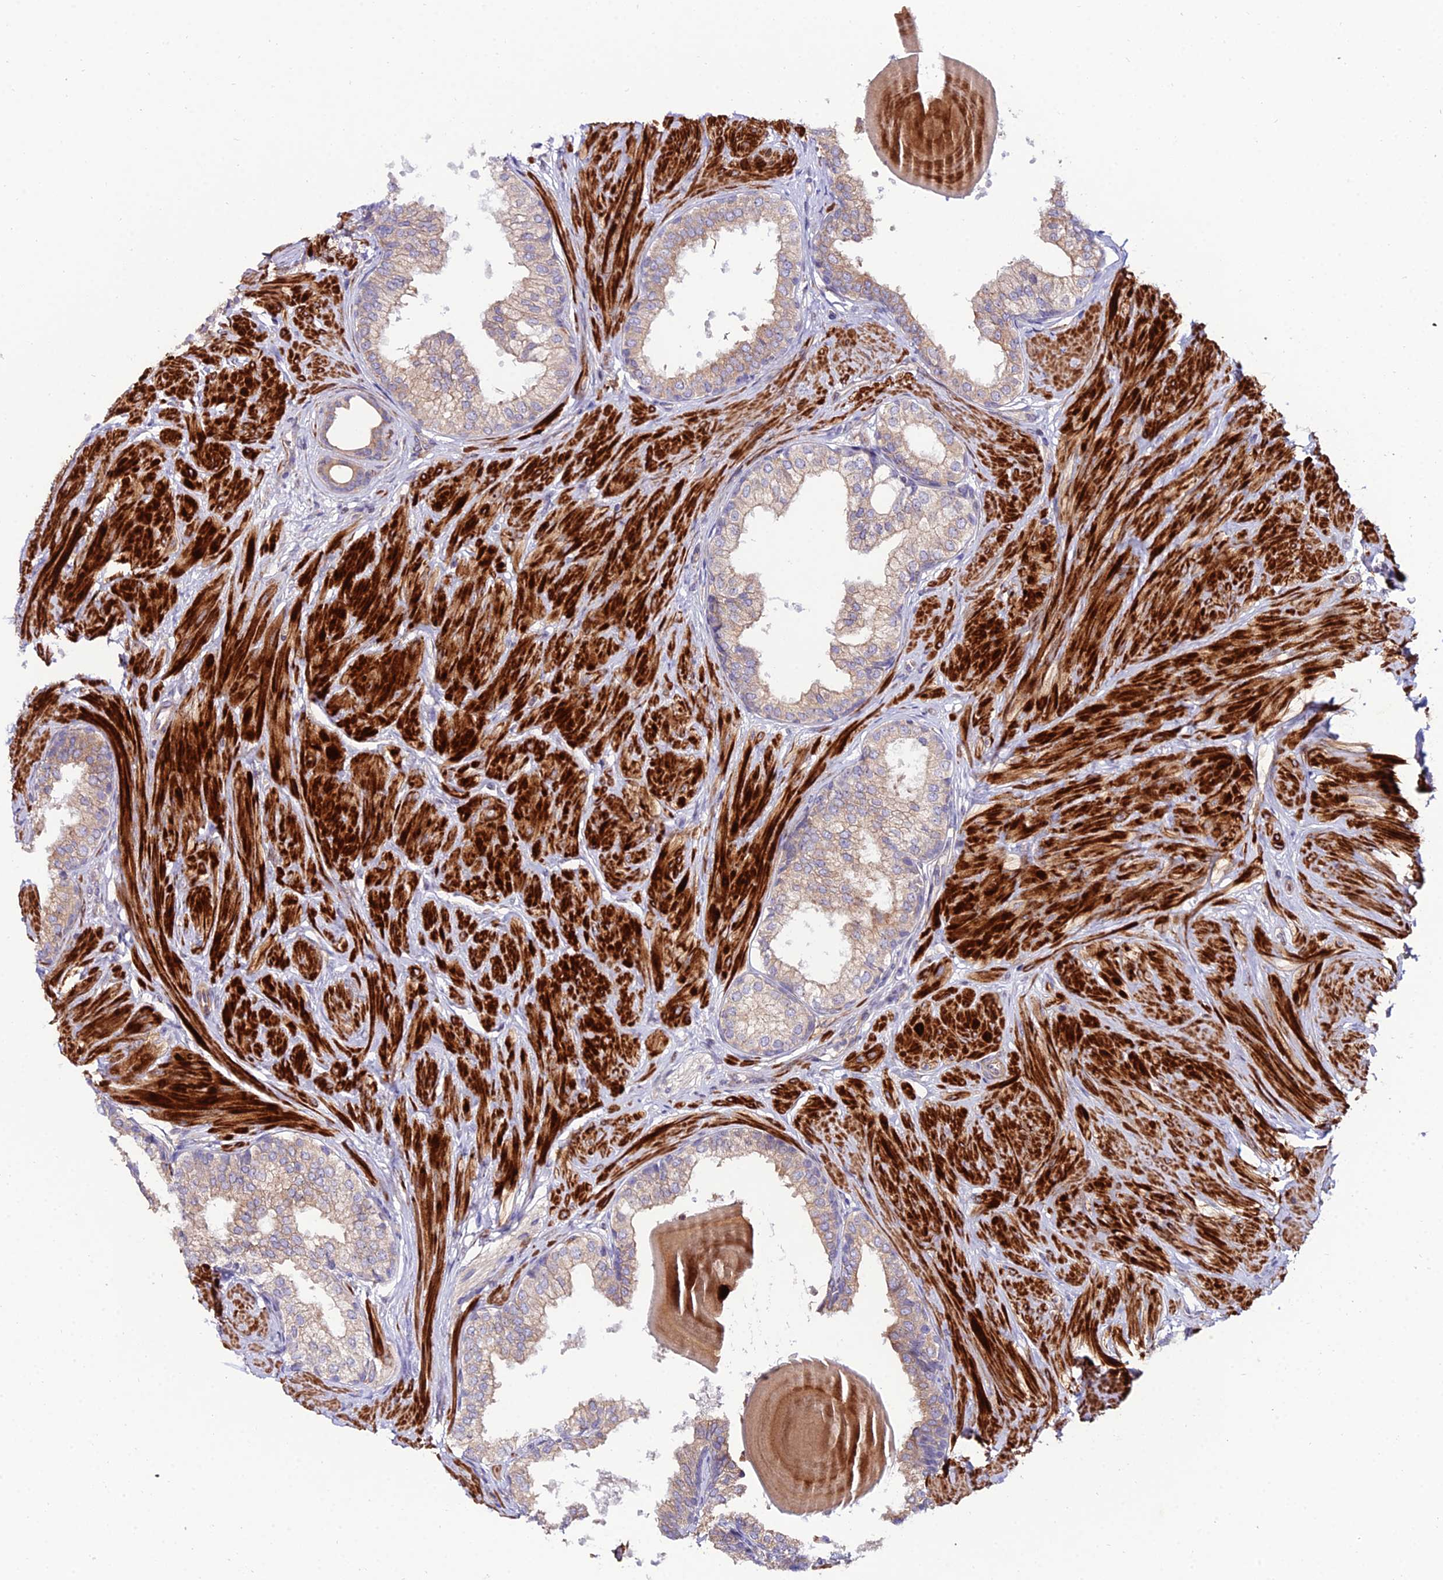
{"staining": {"intensity": "weak", "quantity": "25%-75%", "location": "cytoplasmic/membranous"}, "tissue": "prostate", "cell_type": "Glandular cells", "image_type": "normal", "snomed": [{"axis": "morphology", "description": "Normal tissue, NOS"}, {"axis": "topography", "description": "Prostate"}], "caption": "There is low levels of weak cytoplasmic/membranous staining in glandular cells of unremarkable prostate, as demonstrated by immunohistochemical staining (brown color).", "gene": "ARL6IP1", "patient": {"sex": "male", "age": 48}}